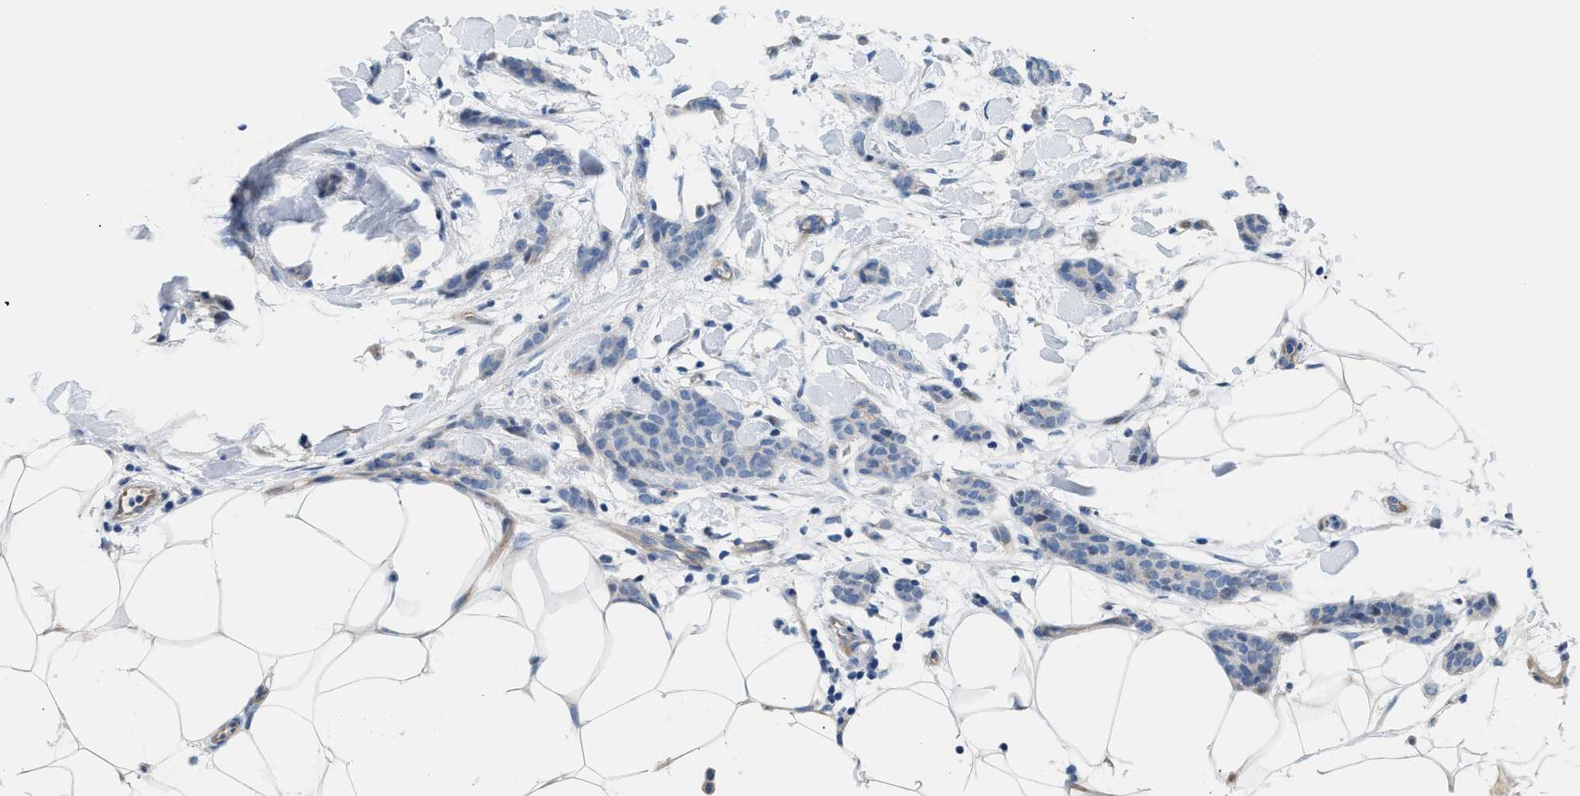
{"staining": {"intensity": "negative", "quantity": "none", "location": "none"}, "tissue": "breast cancer", "cell_type": "Tumor cells", "image_type": "cancer", "snomed": [{"axis": "morphology", "description": "Lobular carcinoma"}, {"axis": "topography", "description": "Skin"}, {"axis": "topography", "description": "Breast"}], "caption": "An immunohistochemistry micrograph of breast cancer is shown. There is no staining in tumor cells of breast cancer.", "gene": "MPP3", "patient": {"sex": "female", "age": 46}}